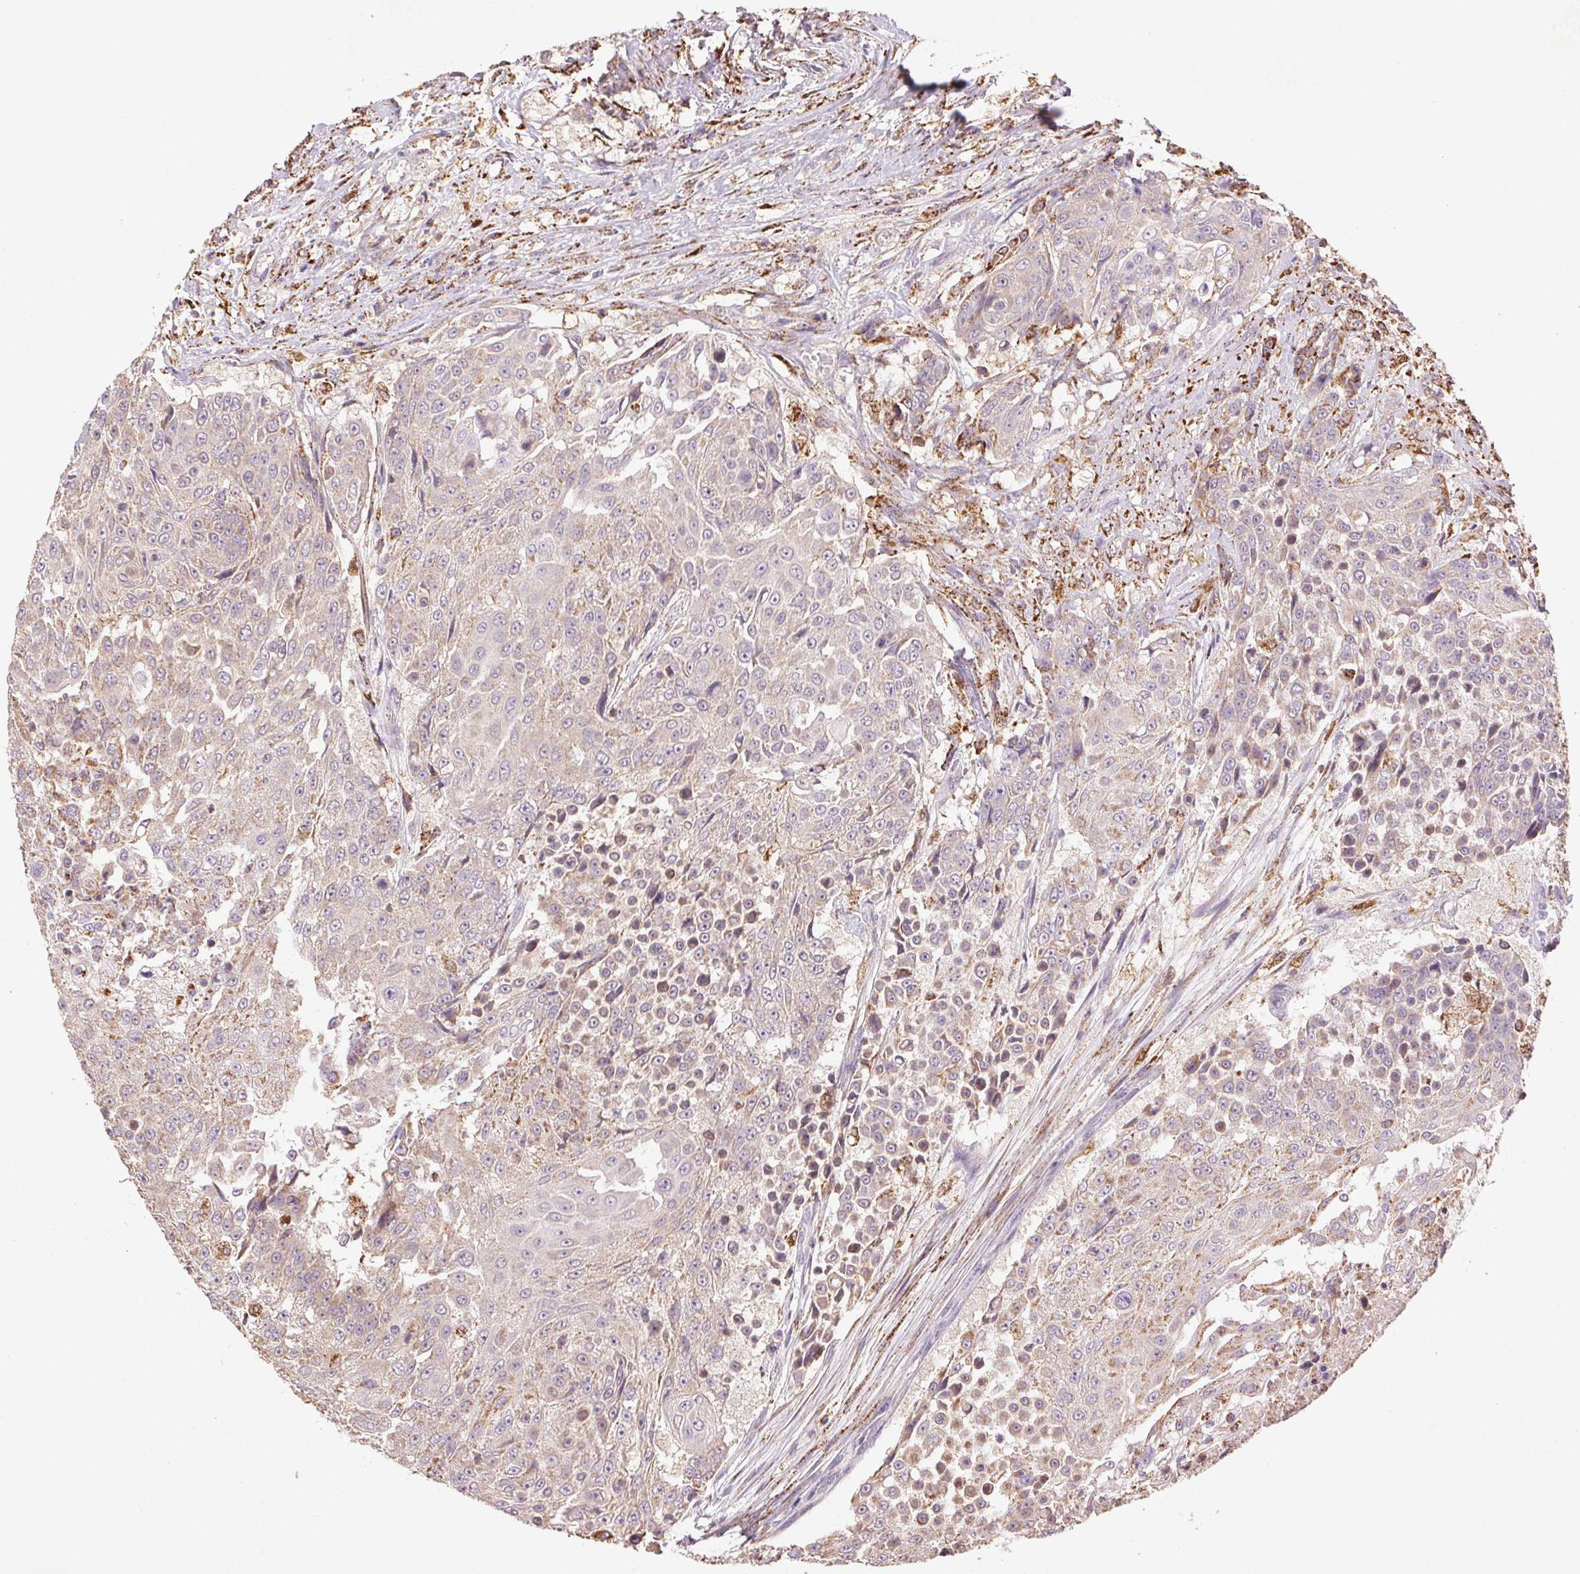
{"staining": {"intensity": "weak", "quantity": ">75%", "location": "cytoplasmic/membranous"}, "tissue": "urothelial cancer", "cell_type": "Tumor cells", "image_type": "cancer", "snomed": [{"axis": "morphology", "description": "Urothelial carcinoma, High grade"}, {"axis": "topography", "description": "Urinary bladder"}], "caption": "Immunohistochemistry photomicrograph of high-grade urothelial carcinoma stained for a protein (brown), which displays low levels of weak cytoplasmic/membranous expression in about >75% of tumor cells.", "gene": "FNBP1L", "patient": {"sex": "female", "age": 63}}